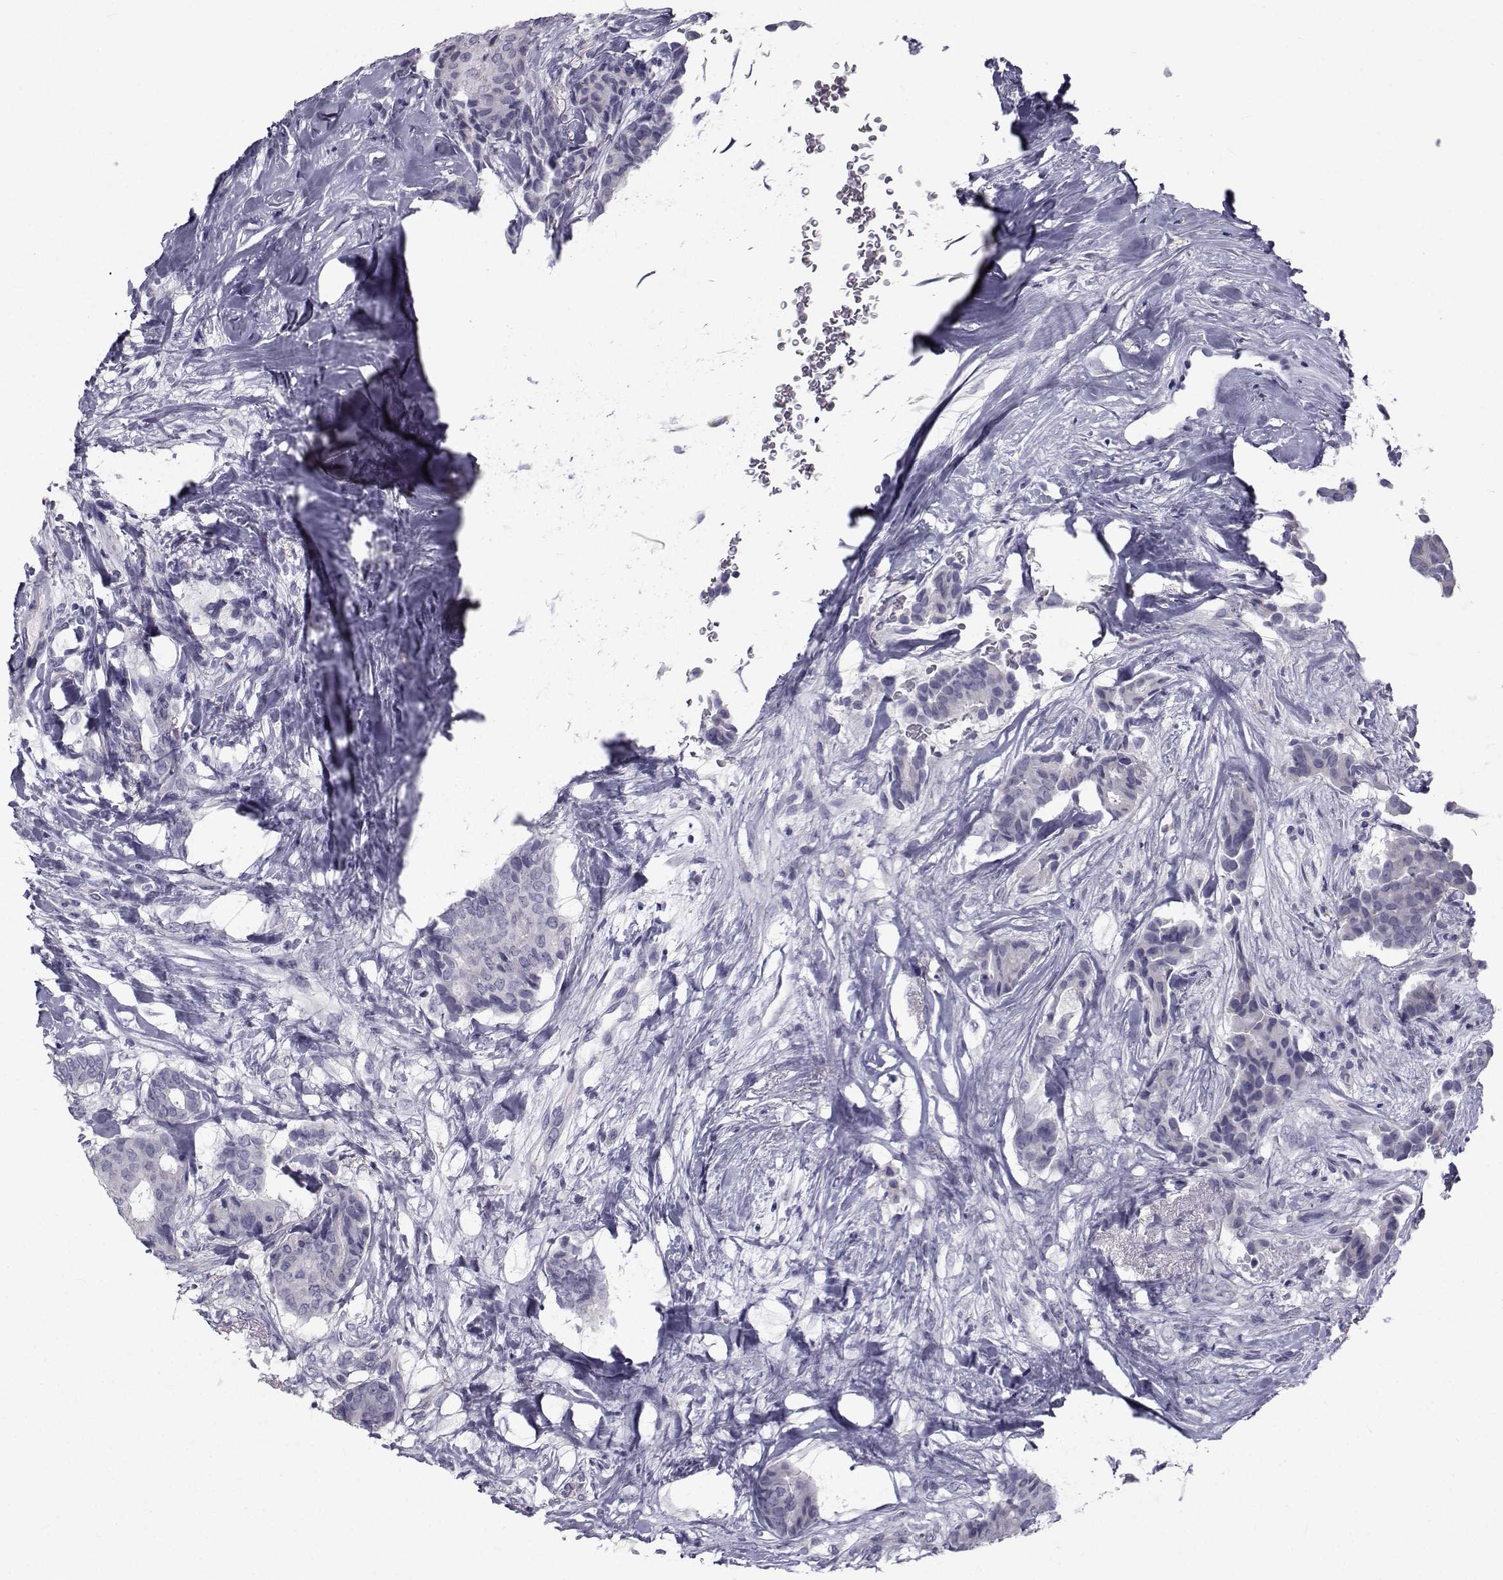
{"staining": {"intensity": "weak", "quantity": "<25%", "location": "cytoplasmic/membranous"}, "tissue": "breast cancer", "cell_type": "Tumor cells", "image_type": "cancer", "snomed": [{"axis": "morphology", "description": "Duct carcinoma"}, {"axis": "topography", "description": "Breast"}], "caption": "A high-resolution photomicrograph shows immunohistochemistry staining of invasive ductal carcinoma (breast), which exhibits no significant expression in tumor cells. (DAB (3,3'-diaminobenzidine) immunohistochemistry (IHC) with hematoxylin counter stain).", "gene": "FDXR", "patient": {"sex": "female", "age": 75}}